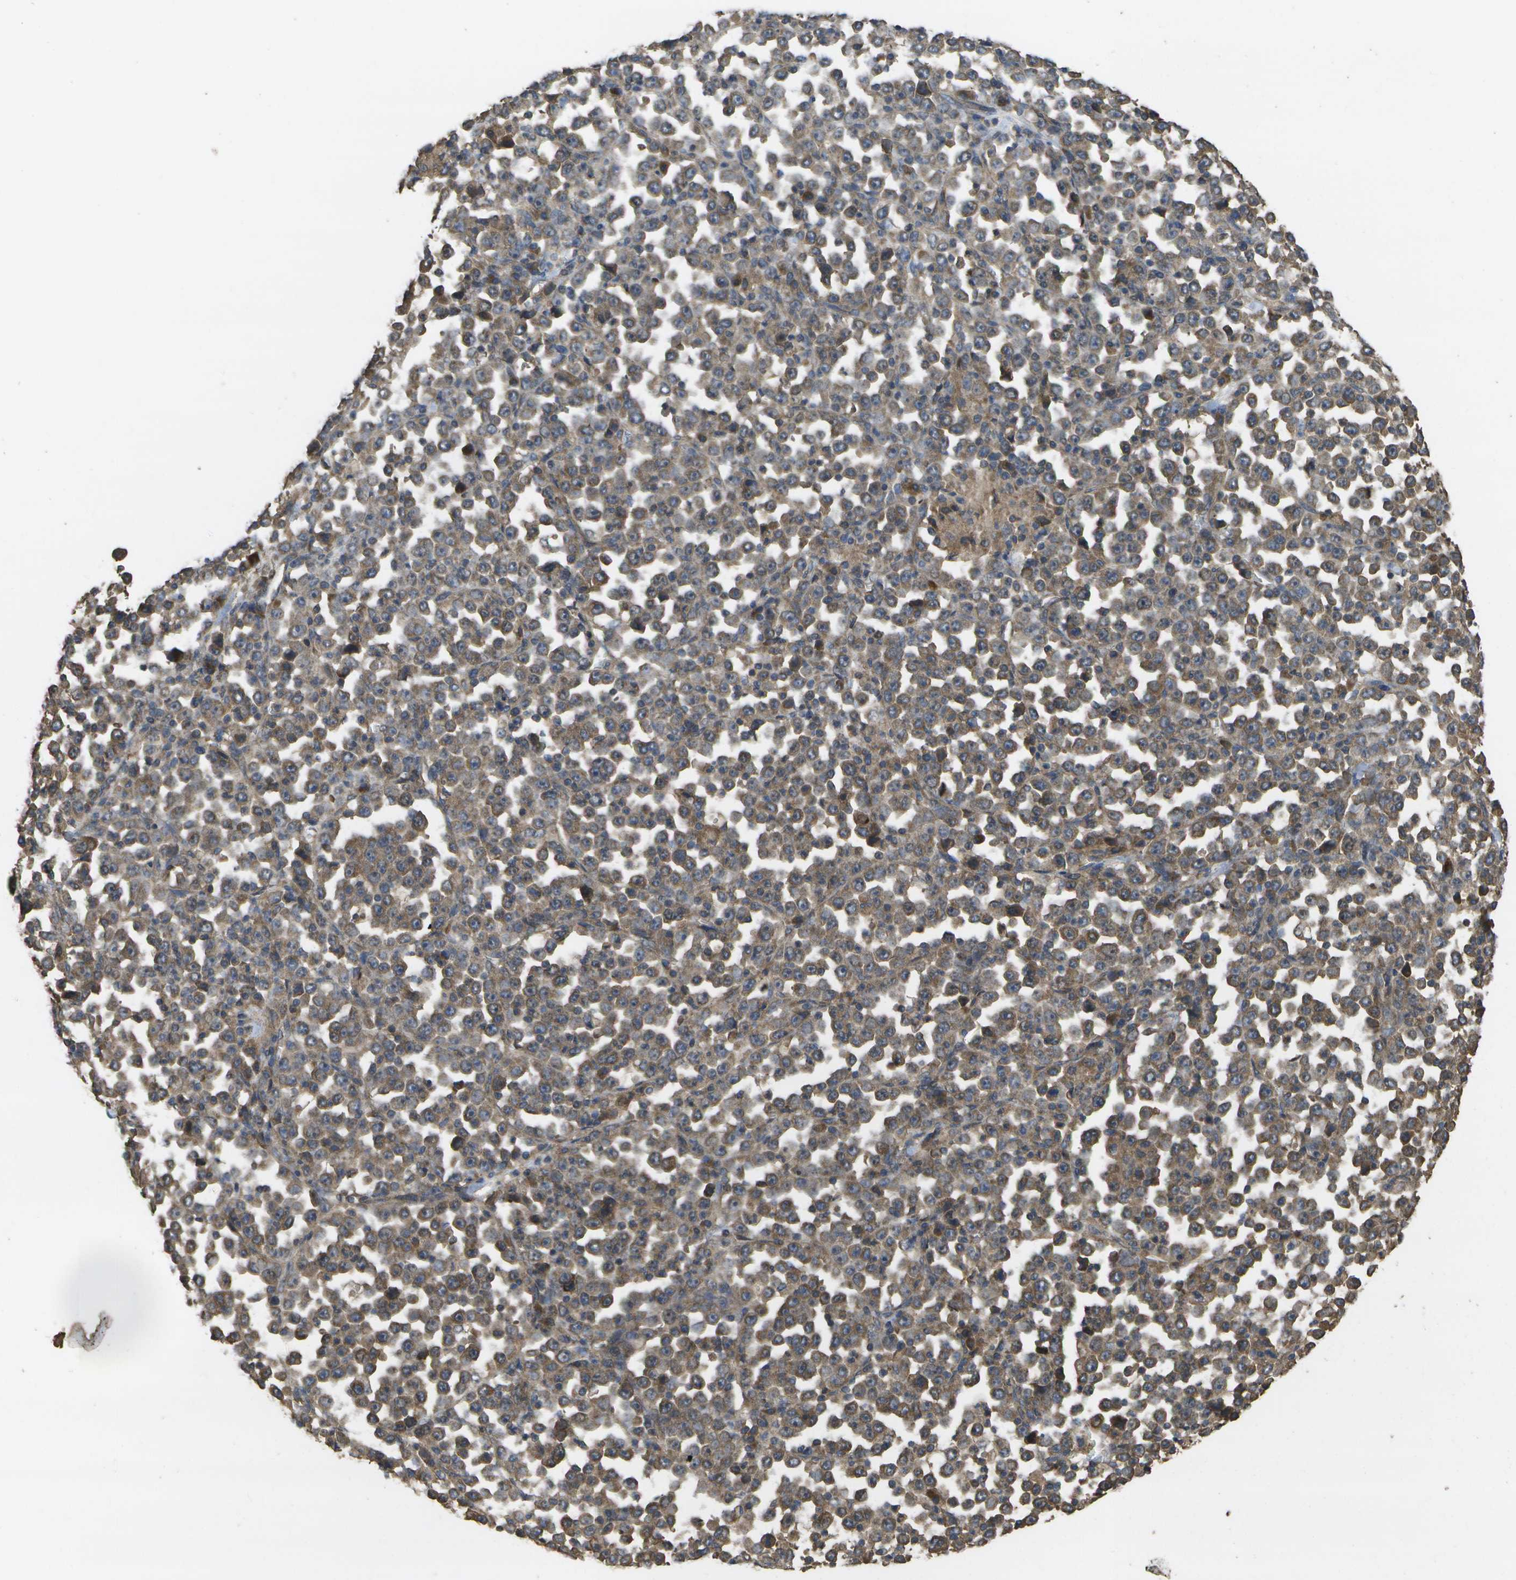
{"staining": {"intensity": "moderate", "quantity": ">75%", "location": "cytoplasmic/membranous"}, "tissue": "stomach cancer", "cell_type": "Tumor cells", "image_type": "cancer", "snomed": [{"axis": "morphology", "description": "Normal tissue, NOS"}, {"axis": "morphology", "description": "Adenocarcinoma, NOS"}, {"axis": "topography", "description": "Stomach, upper"}, {"axis": "topography", "description": "Stomach"}], "caption": "Protein staining of stomach cancer (adenocarcinoma) tissue demonstrates moderate cytoplasmic/membranous staining in about >75% of tumor cells.", "gene": "SACS", "patient": {"sex": "male", "age": 59}}